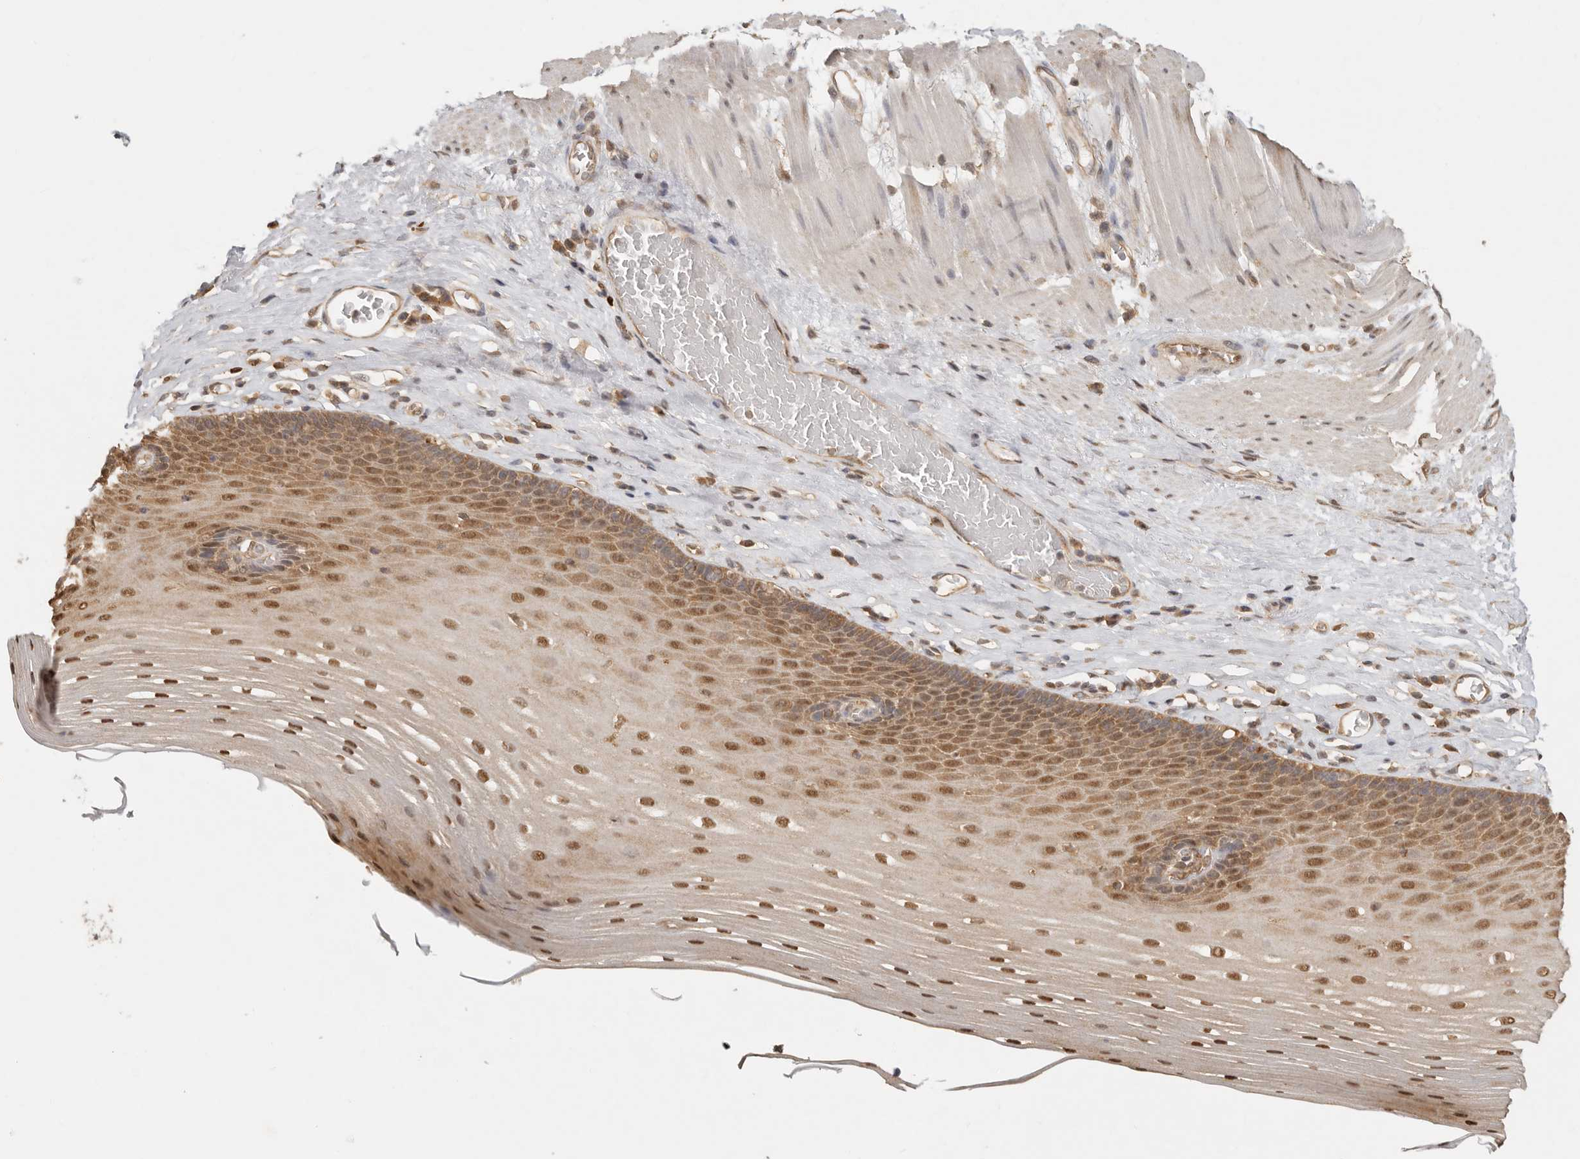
{"staining": {"intensity": "moderate", "quantity": ">75%", "location": "cytoplasmic/membranous,nuclear"}, "tissue": "esophagus", "cell_type": "Squamous epithelial cells", "image_type": "normal", "snomed": [{"axis": "morphology", "description": "Normal tissue, NOS"}, {"axis": "topography", "description": "Esophagus"}], "caption": "Immunohistochemical staining of benign human esophagus reveals >75% levels of moderate cytoplasmic/membranous,nuclear protein staining in approximately >75% of squamous epithelial cells.", "gene": "PSMA5", "patient": {"sex": "male", "age": 62}}